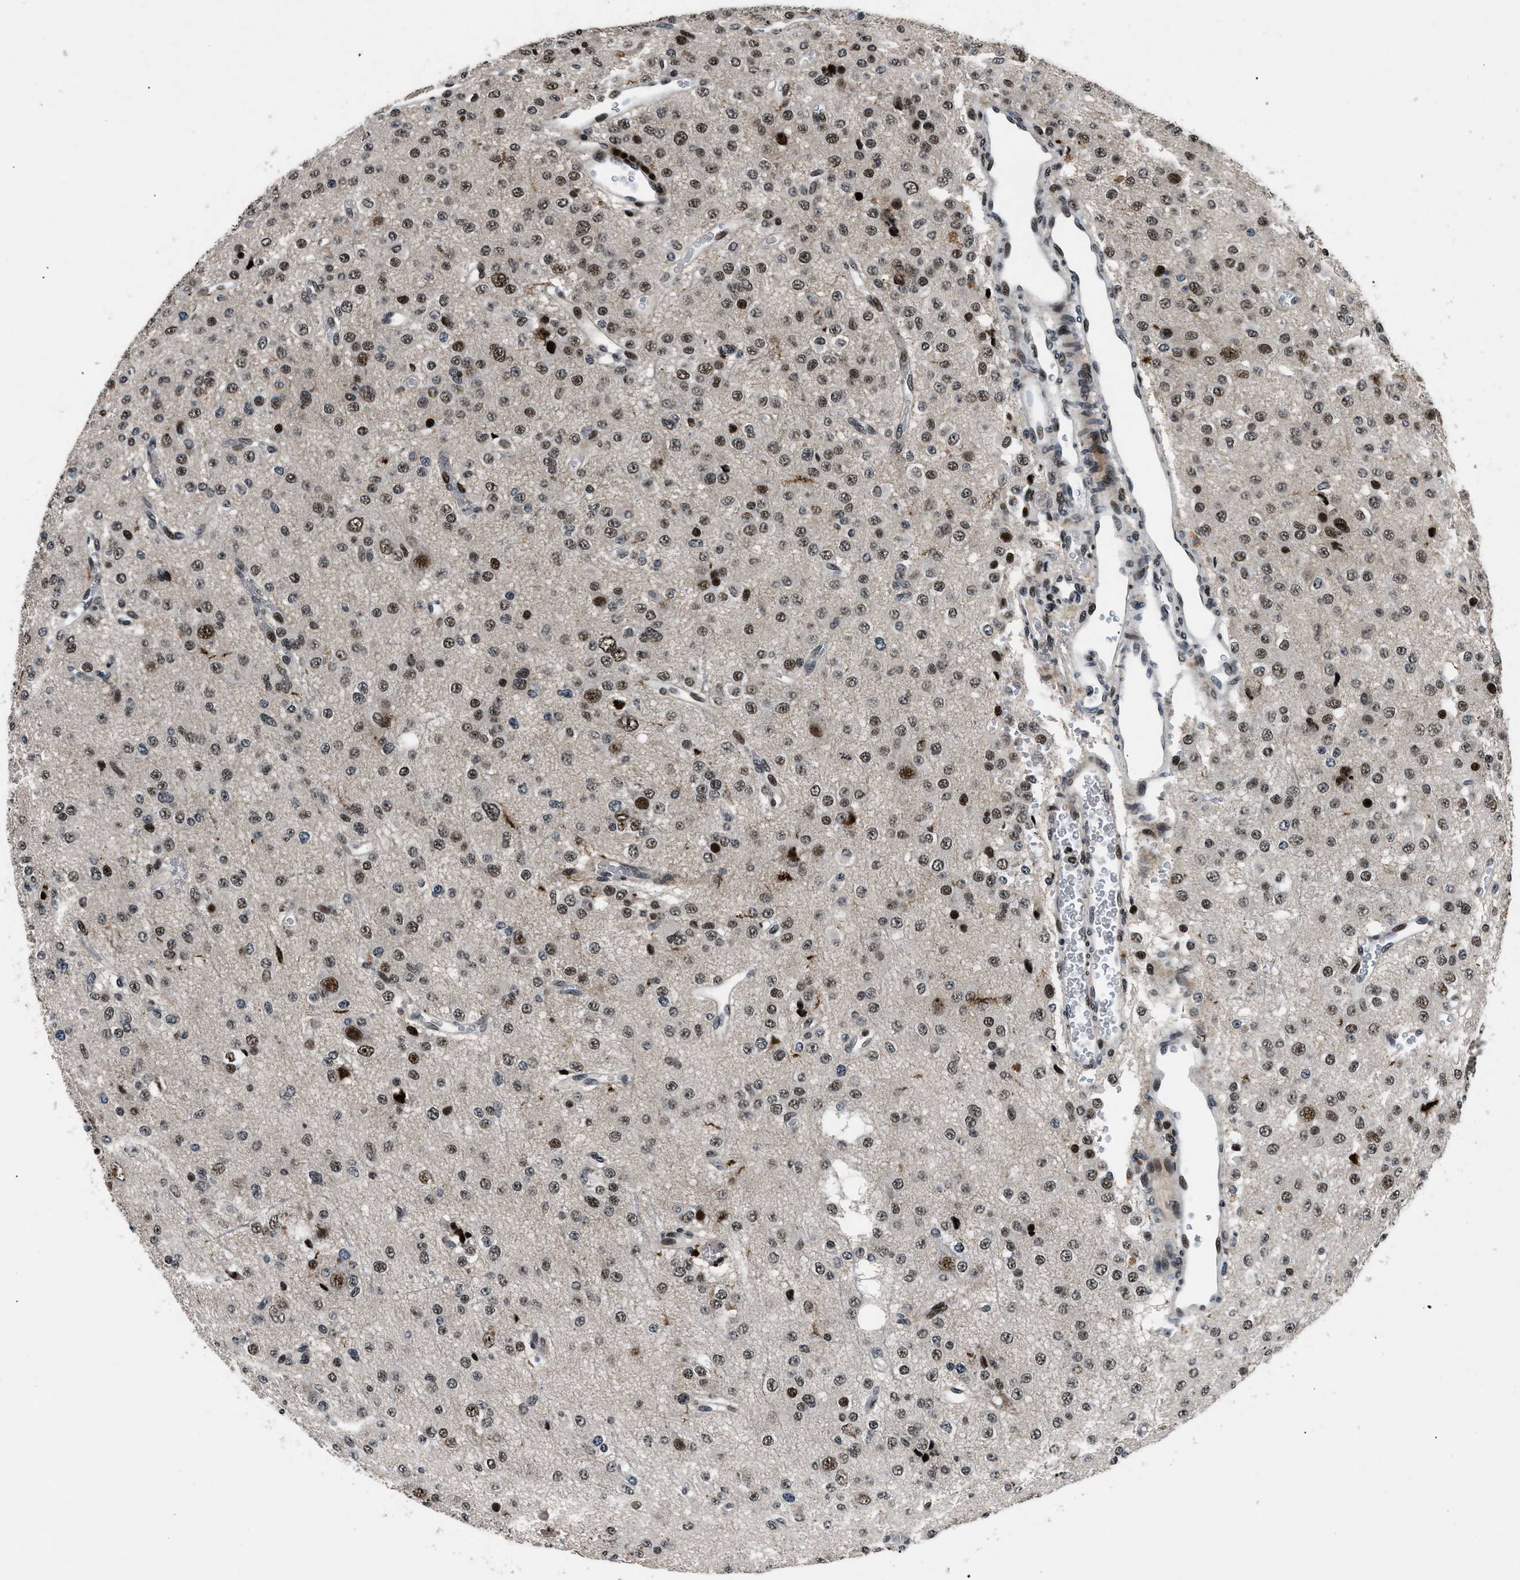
{"staining": {"intensity": "strong", "quantity": ">75%", "location": "nuclear"}, "tissue": "glioma", "cell_type": "Tumor cells", "image_type": "cancer", "snomed": [{"axis": "morphology", "description": "Glioma, malignant, Low grade"}, {"axis": "topography", "description": "Brain"}], "caption": "Protein staining by immunohistochemistry displays strong nuclear positivity in about >75% of tumor cells in malignant low-grade glioma.", "gene": "SMARCB1", "patient": {"sex": "male", "age": 38}}